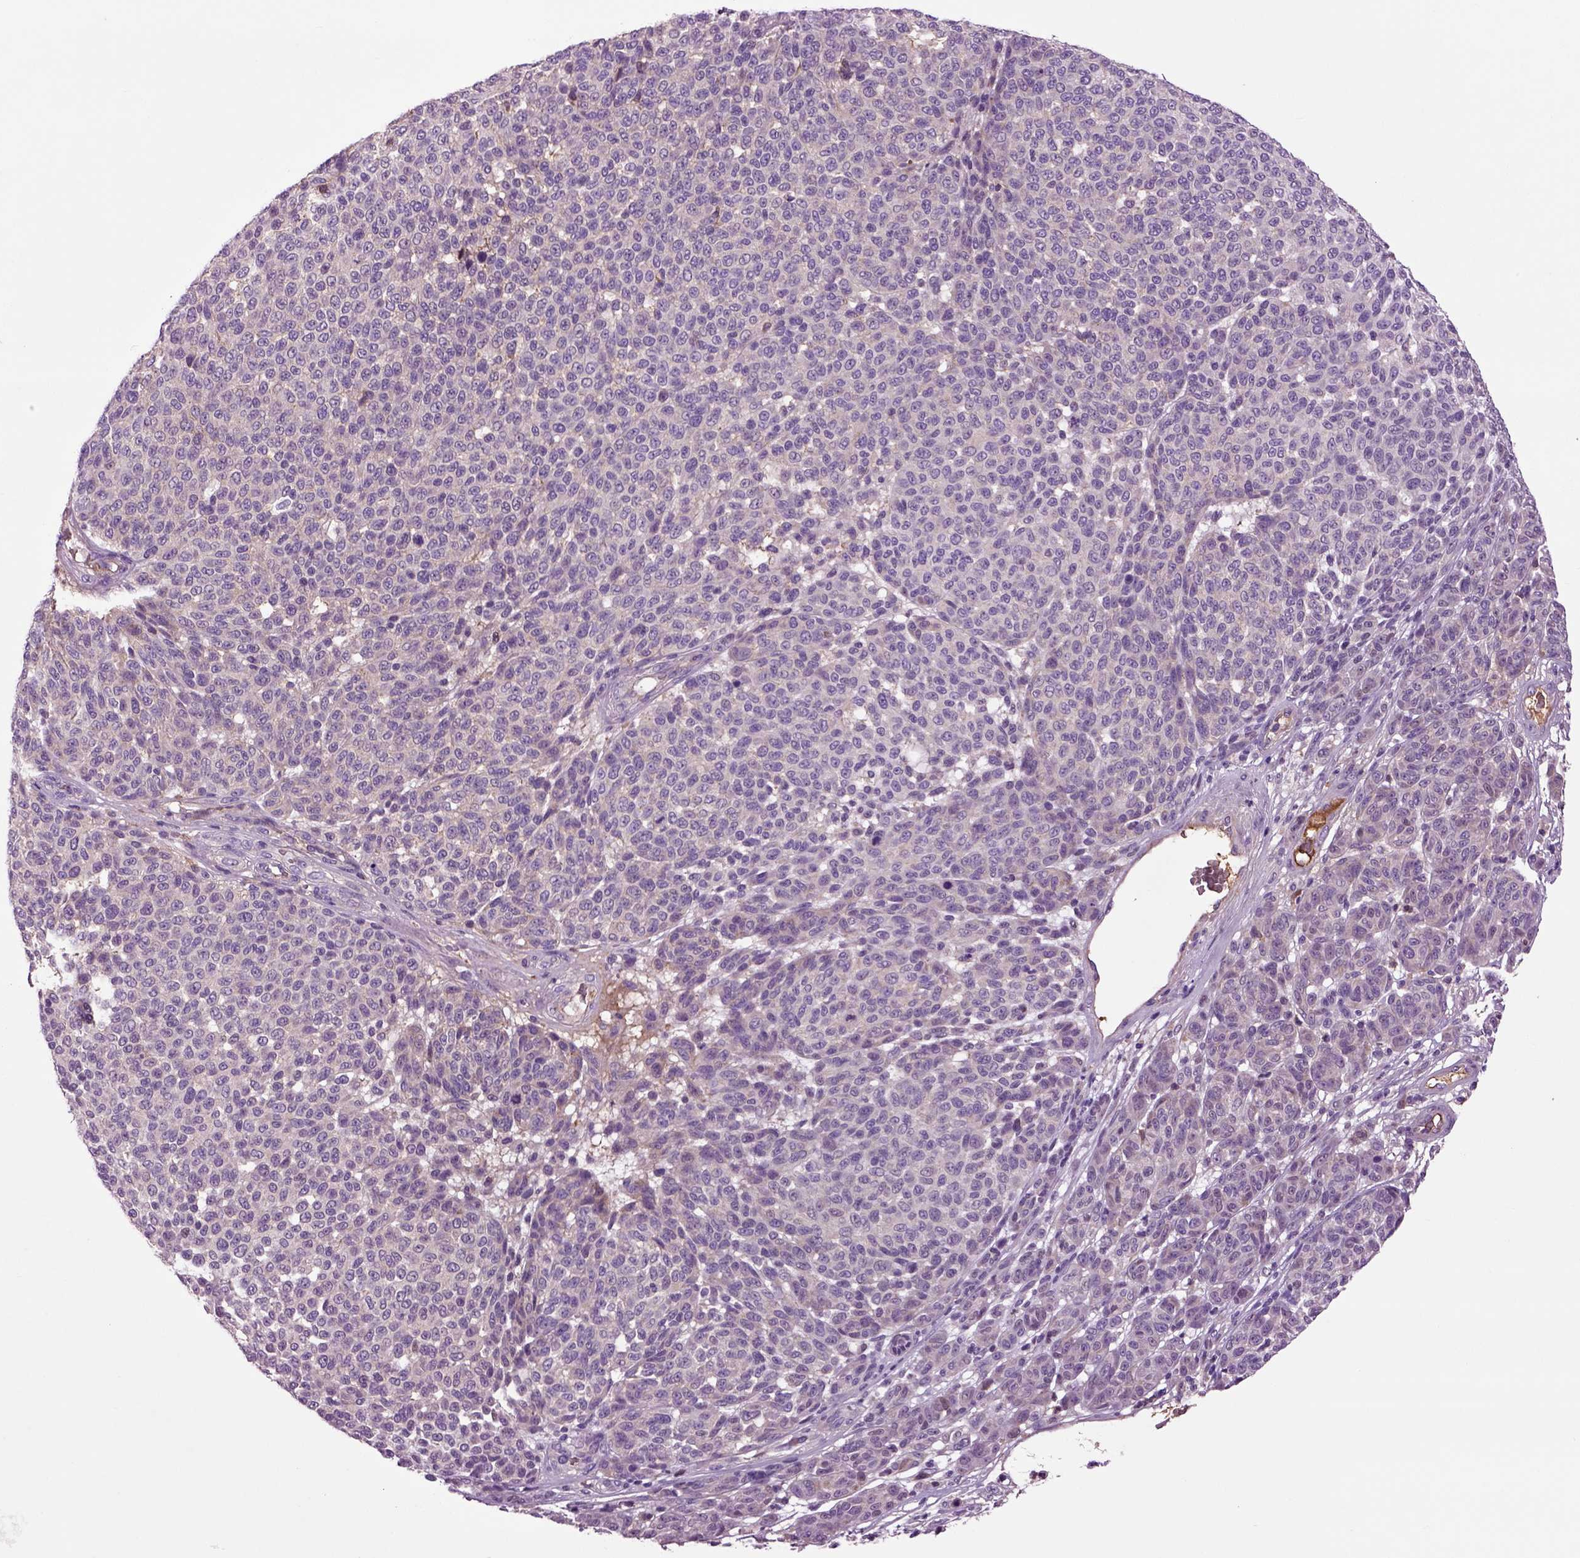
{"staining": {"intensity": "negative", "quantity": "none", "location": "none"}, "tissue": "melanoma", "cell_type": "Tumor cells", "image_type": "cancer", "snomed": [{"axis": "morphology", "description": "Malignant melanoma, NOS"}, {"axis": "topography", "description": "Skin"}], "caption": "Malignant melanoma was stained to show a protein in brown. There is no significant expression in tumor cells.", "gene": "SPON1", "patient": {"sex": "male", "age": 59}}